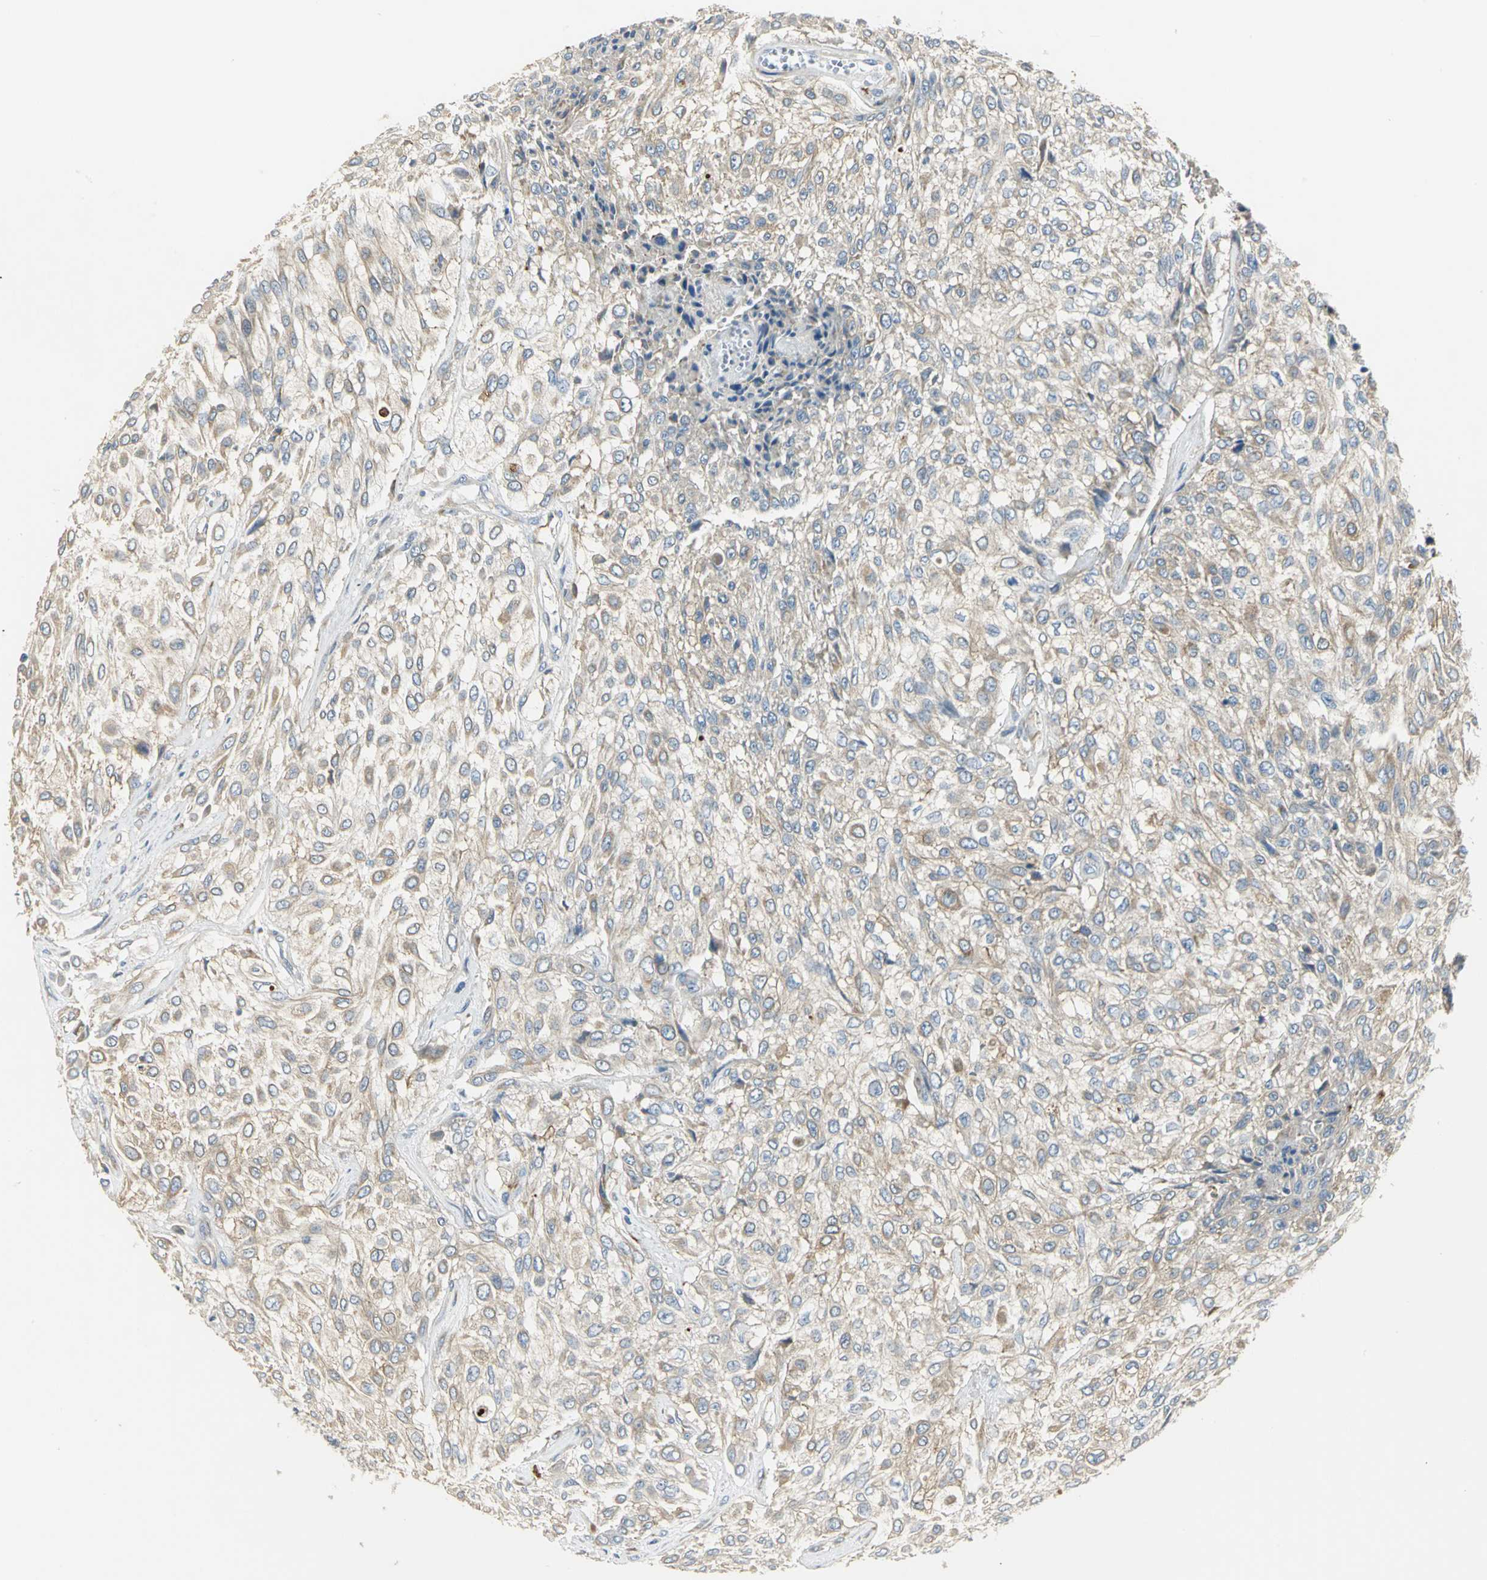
{"staining": {"intensity": "weak", "quantity": ">75%", "location": "cytoplasmic/membranous"}, "tissue": "urothelial cancer", "cell_type": "Tumor cells", "image_type": "cancer", "snomed": [{"axis": "morphology", "description": "Urothelial carcinoma, High grade"}, {"axis": "topography", "description": "Urinary bladder"}], "caption": "Immunohistochemical staining of urothelial cancer exhibits low levels of weak cytoplasmic/membranous protein staining in about >75% of tumor cells.", "gene": "B3GNT2", "patient": {"sex": "male", "age": 57}}